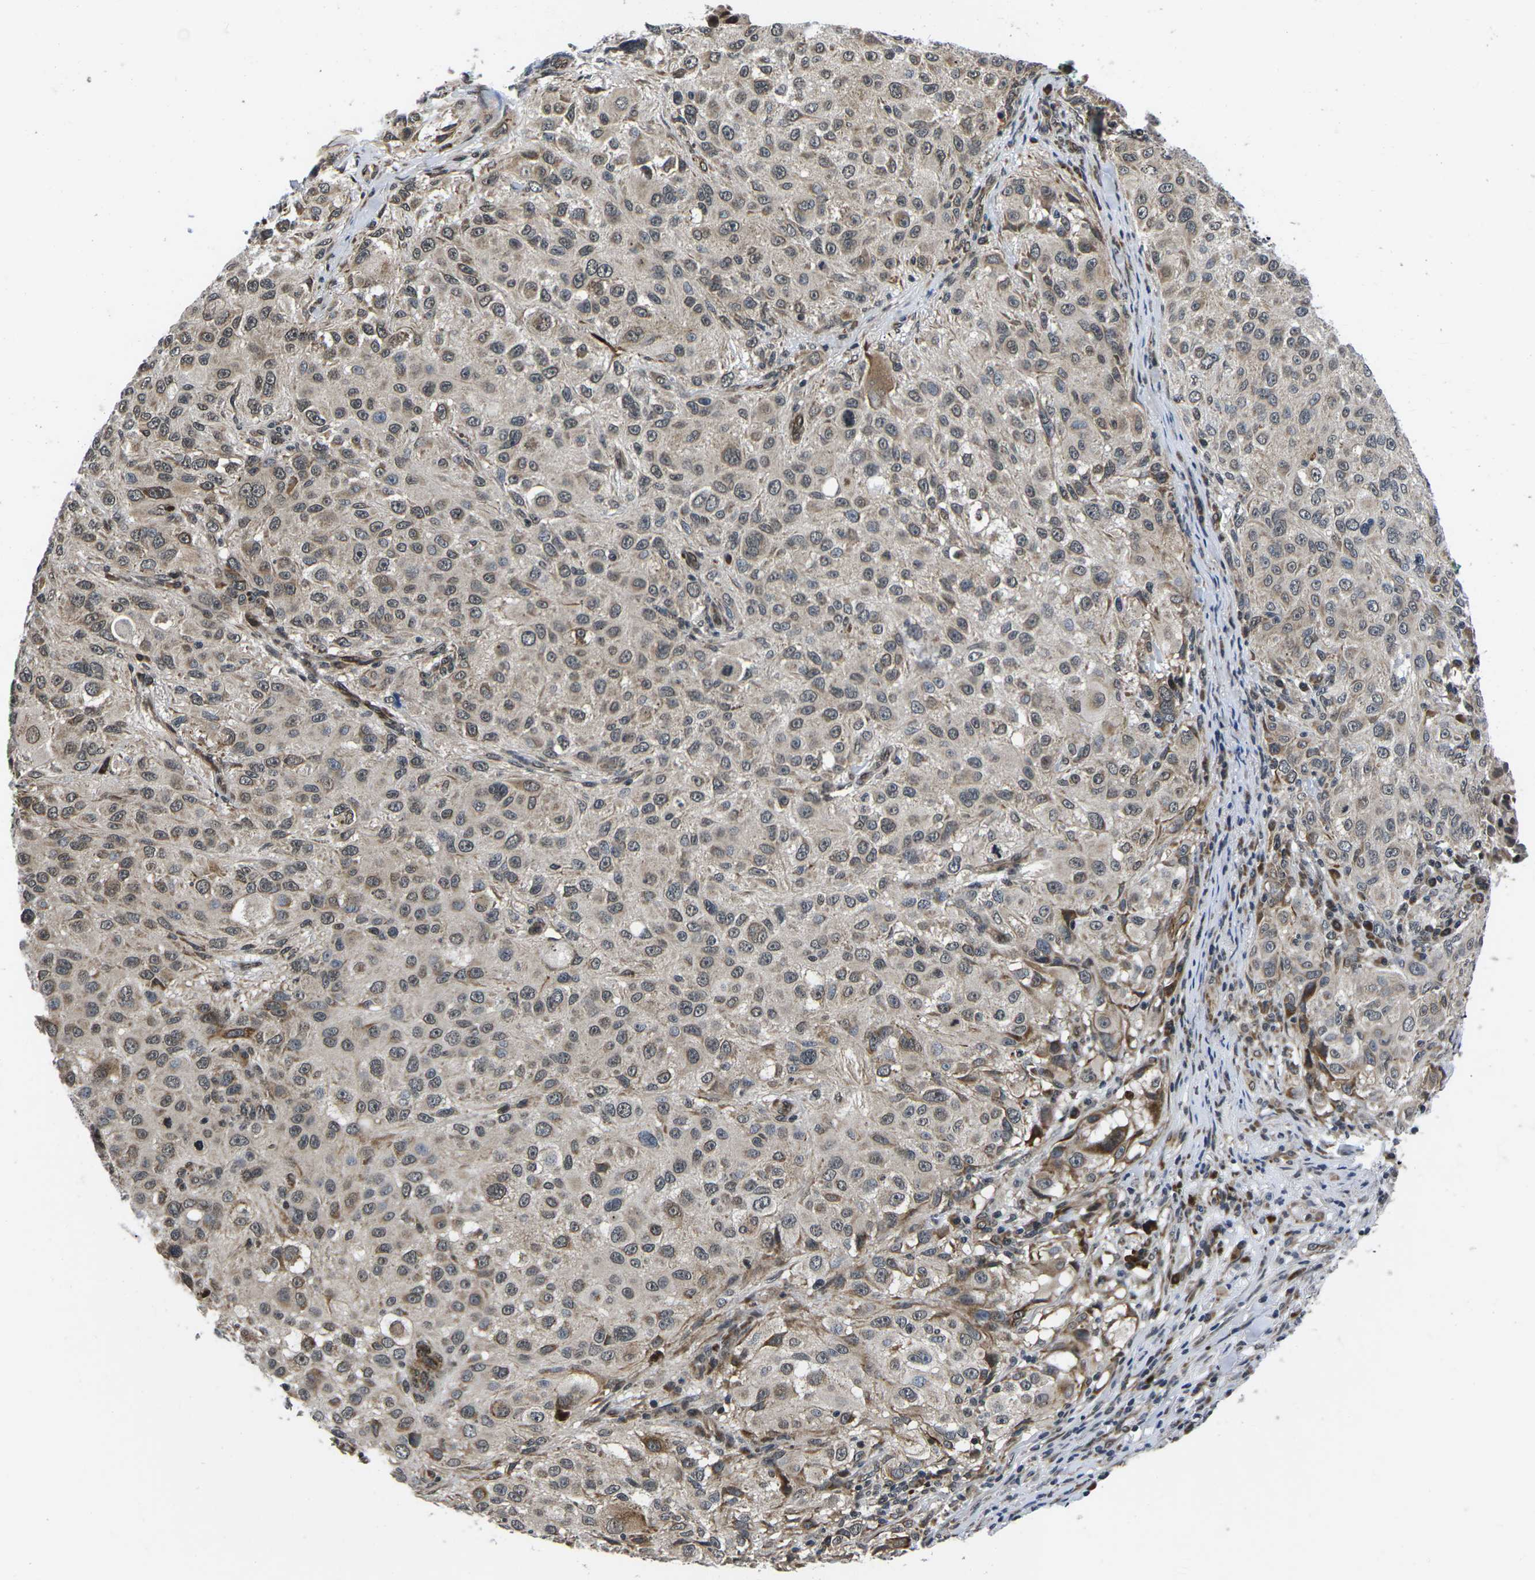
{"staining": {"intensity": "weak", "quantity": "25%-75%", "location": "cytoplasmic/membranous,nuclear"}, "tissue": "melanoma", "cell_type": "Tumor cells", "image_type": "cancer", "snomed": [{"axis": "morphology", "description": "Necrosis, NOS"}, {"axis": "morphology", "description": "Malignant melanoma, NOS"}, {"axis": "topography", "description": "Skin"}], "caption": "There is low levels of weak cytoplasmic/membranous and nuclear expression in tumor cells of melanoma, as demonstrated by immunohistochemical staining (brown color).", "gene": "CCNE1", "patient": {"sex": "female", "age": 87}}